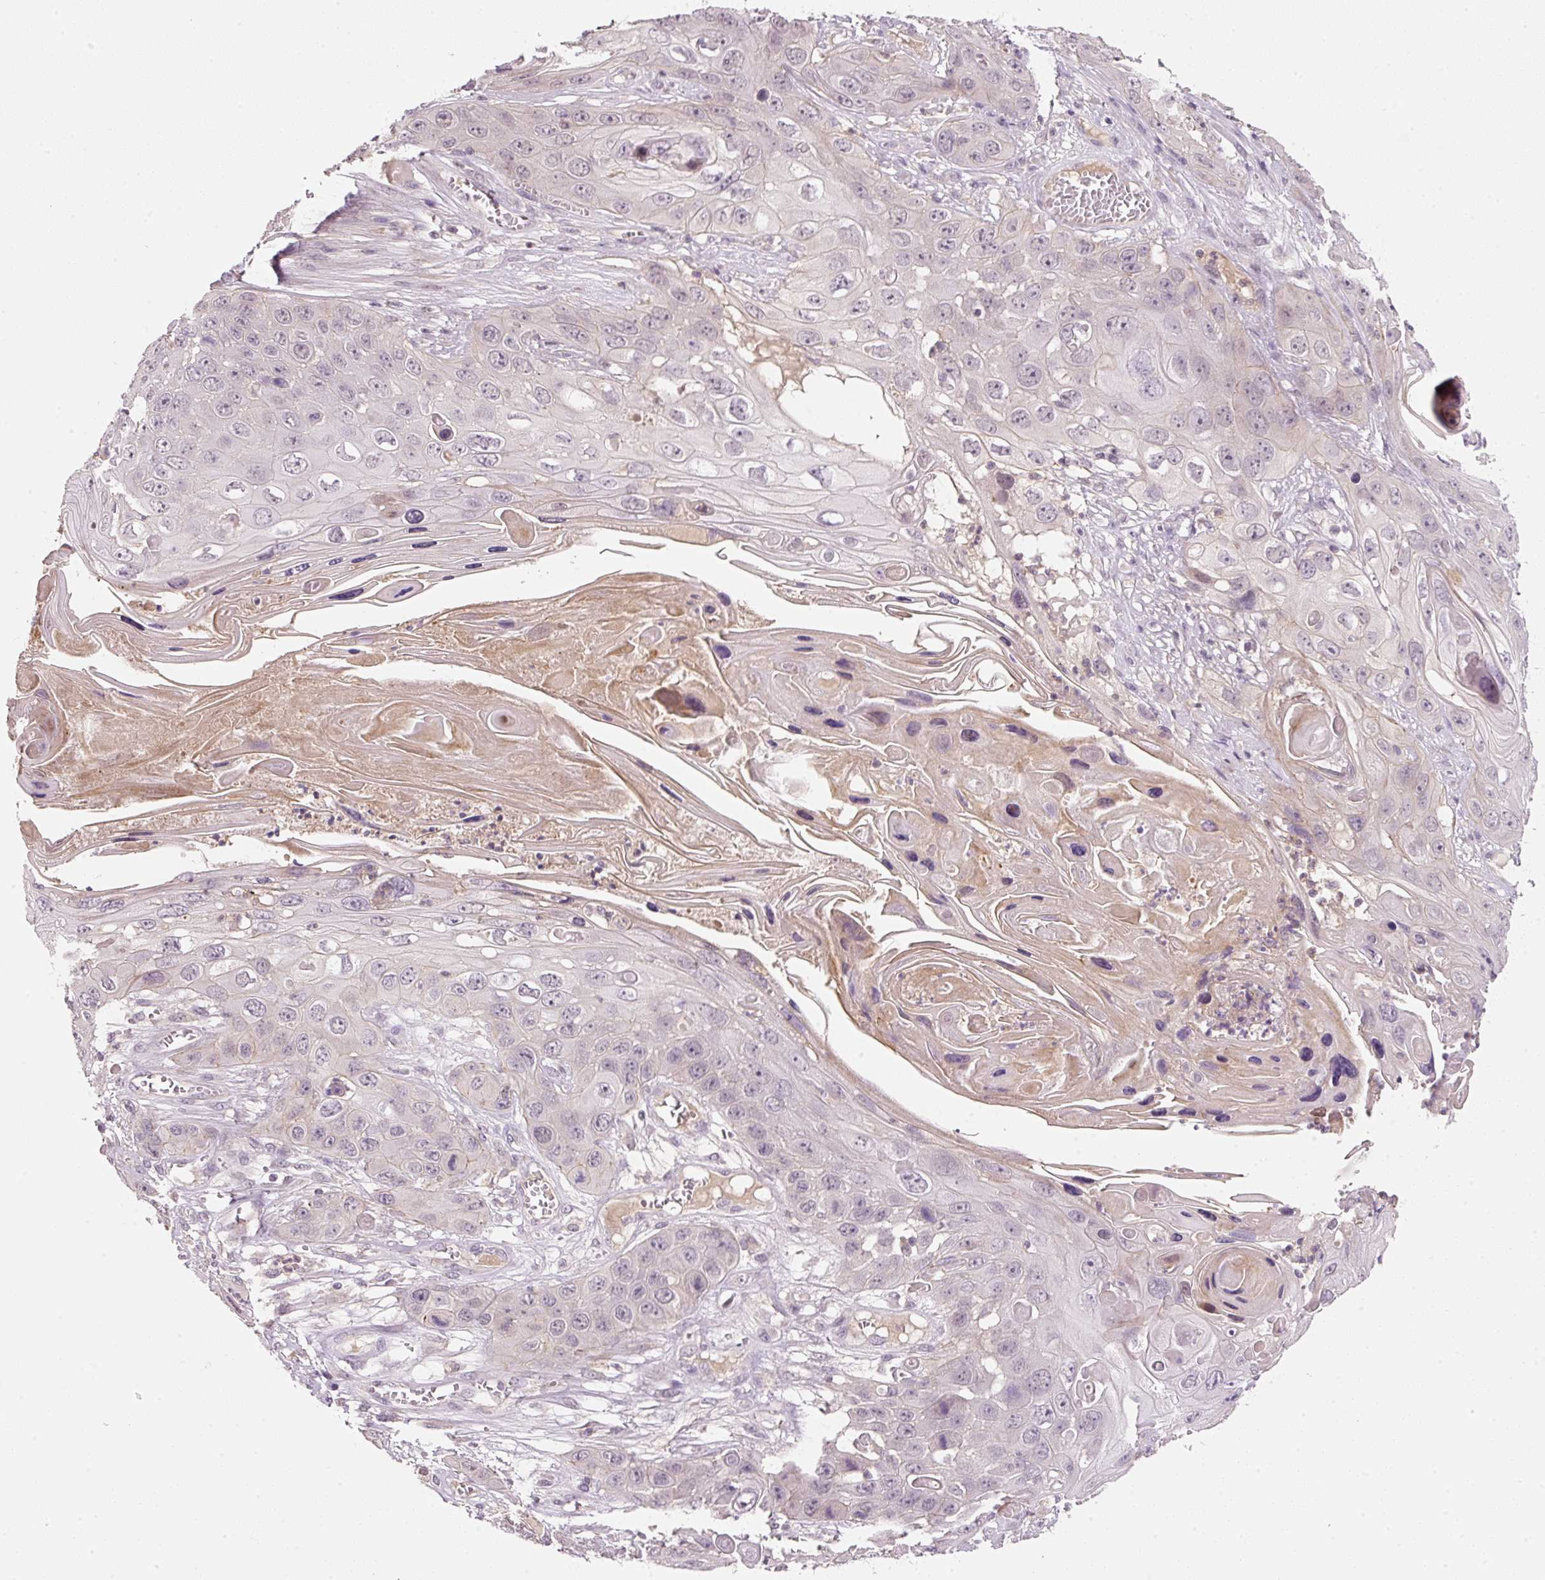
{"staining": {"intensity": "negative", "quantity": "none", "location": "none"}, "tissue": "skin cancer", "cell_type": "Tumor cells", "image_type": "cancer", "snomed": [{"axis": "morphology", "description": "Squamous cell carcinoma, NOS"}, {"axis": "topography", "description": "Skin"}], "caption": "Human skin squamous cell carcinoma stained for a protein using IHC reveals no positivity in tumor cells.", "gene": "TIRAP", "patient": {"sex": "male", "age": 55}}